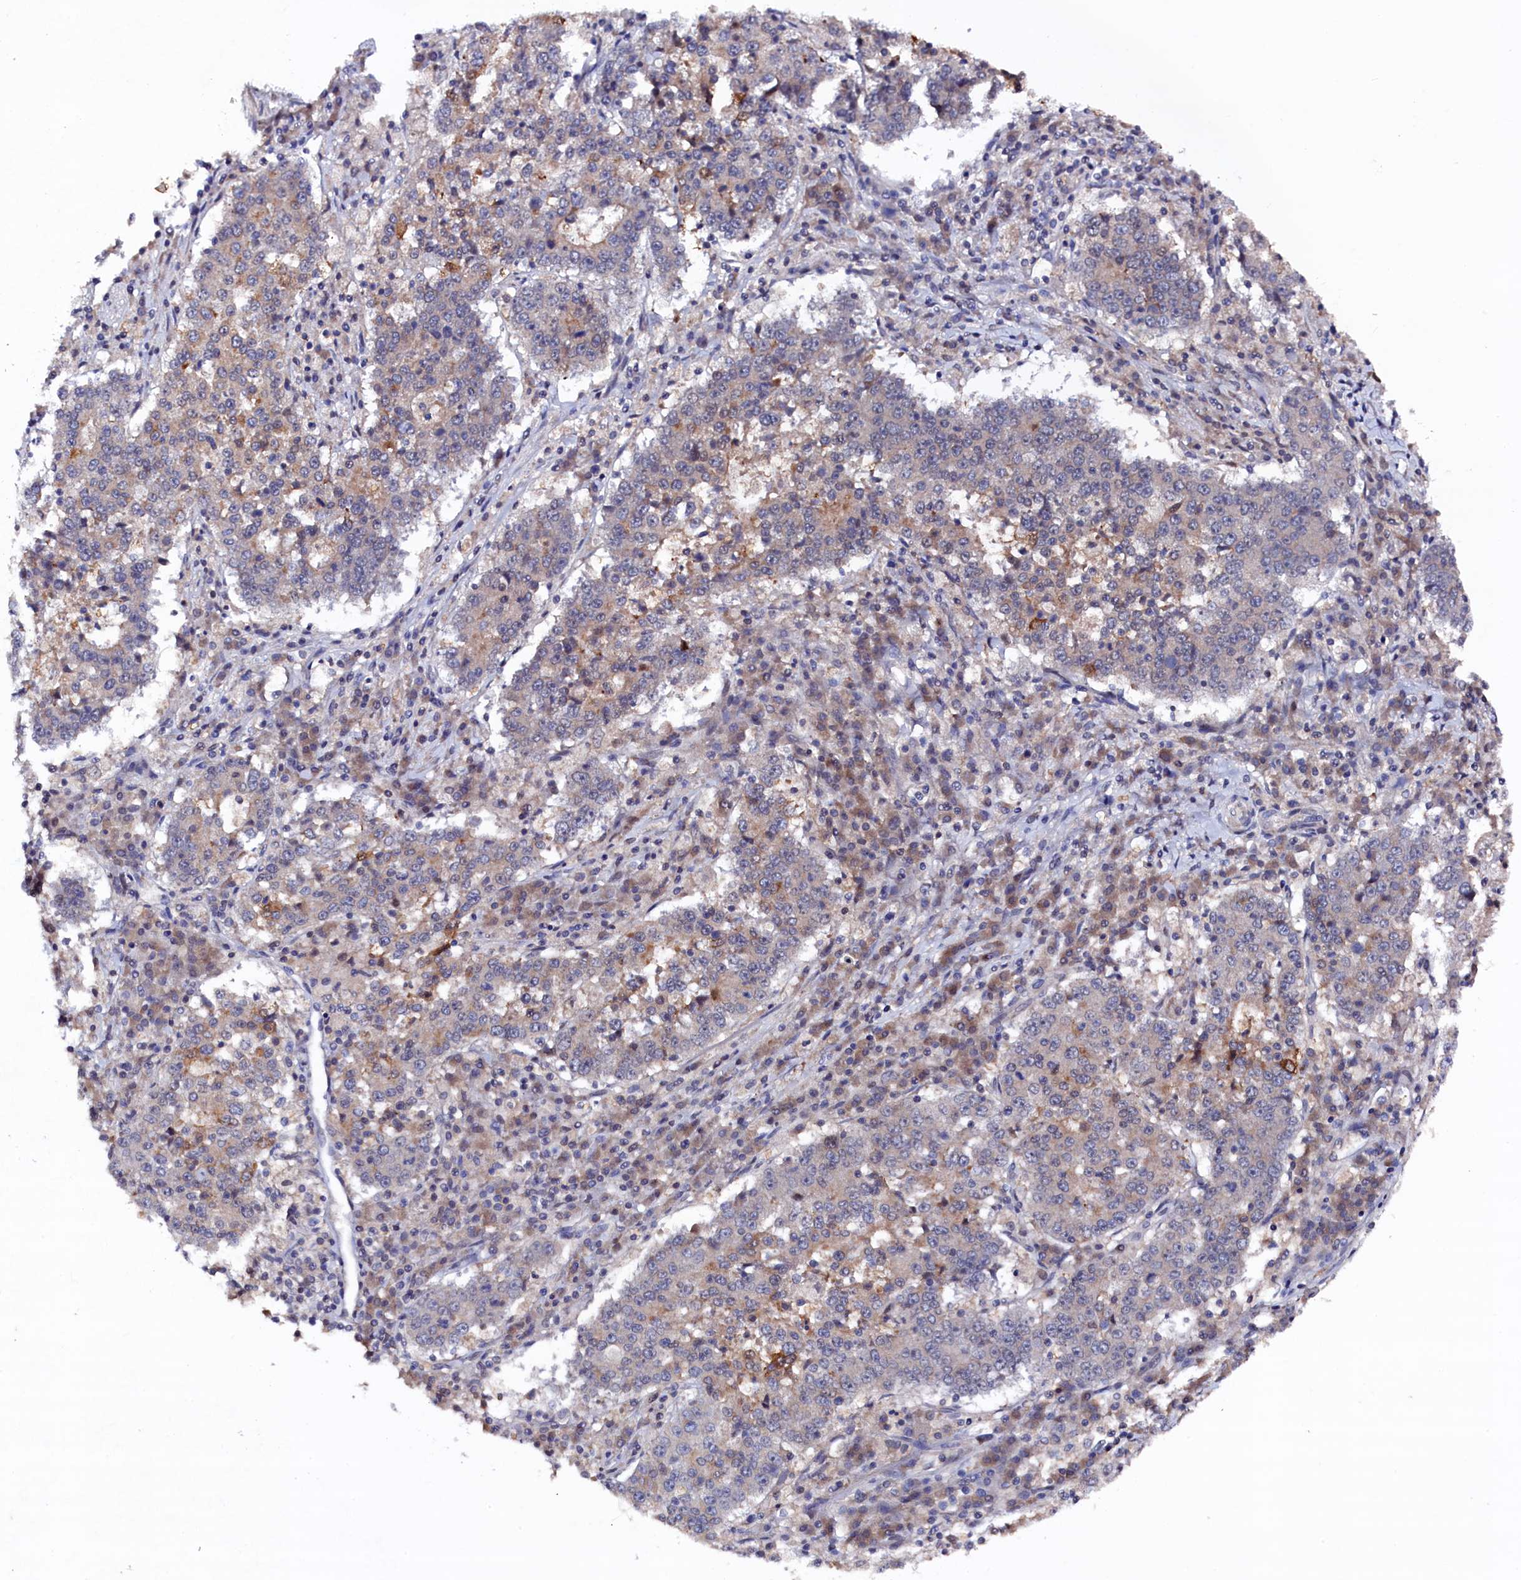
{"staining": {"intensity": "moderate", "quantity": "<25%", "location": "cytoplasmic/membranous"}, "tissue": "stomach cancer", "cell_type": "Tumor cells", "image_type": "cancer", "snomed": [{"axis": "morphology", "description": "Adenocarcinoma, NOS"}, {"axis": "topography", "description": "Stomach"}], "caption": "This image exhibits immunohistochemistry staining of stomach cancer (adenocarcinoma), with low moderate cytoplasmic/membranous staining in approximately <25% of tumor cells.", "gene": "TMC5", "patient": {"sex": "male", "age": 59}}